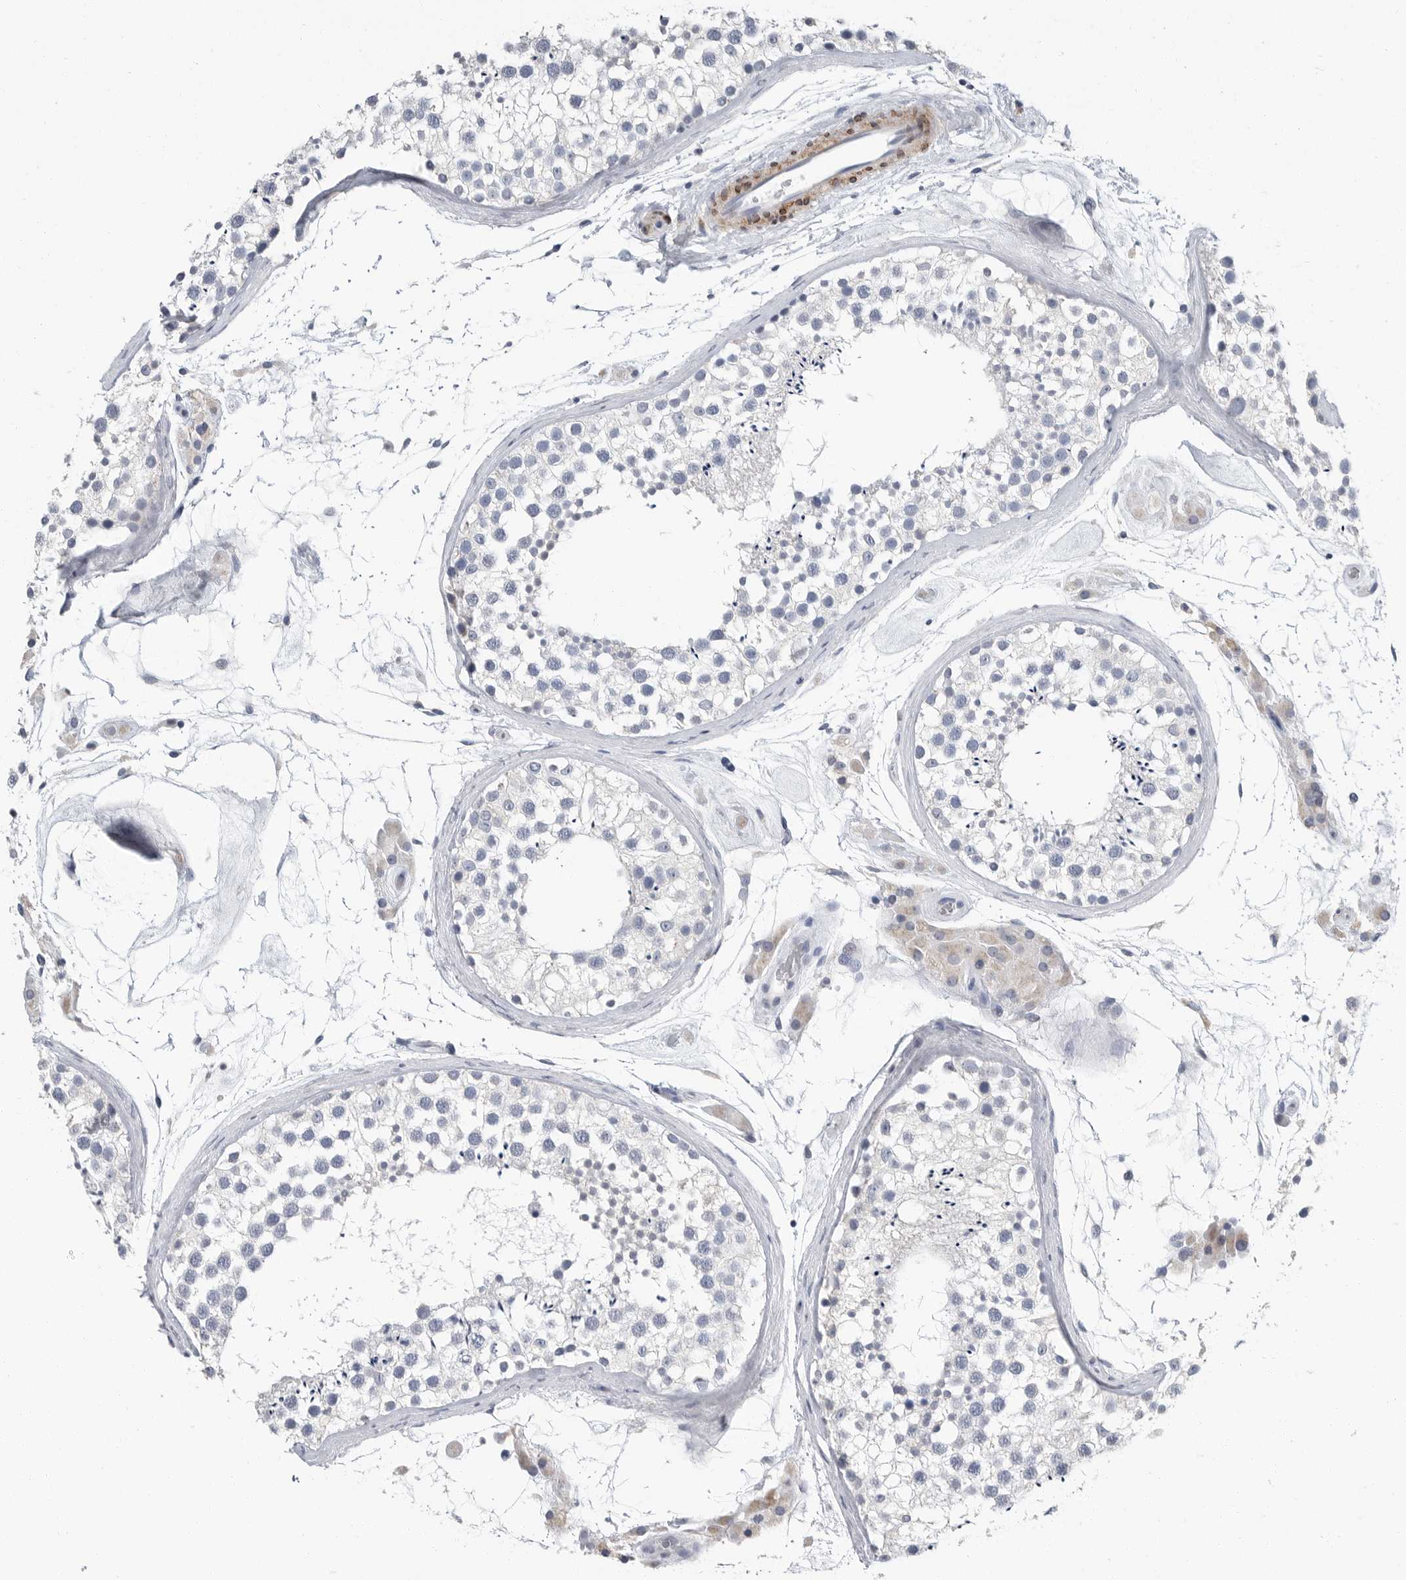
{"staining": {"intensity": "negative", "quantity": "none", "location": "none"}, "tissue": "testis", "cell_type": "Cells in seminiferous ducts", "image_type": "normal", "snomed": [{"axis": "morphology", "description": "Normal tissue, NOS"}, {"axis": "topography", "description": "Testis"}], "caption": "Cells in seminiferous ducts show no significant staining in benign testis. (Stains: DAB immunohistochemistry (IHC) with hematoxylin counter stain, Microscopy: brightfield microscopy at high magnification).", "gene": "PLN", "patient": {"sex": "male", "age": 46}}